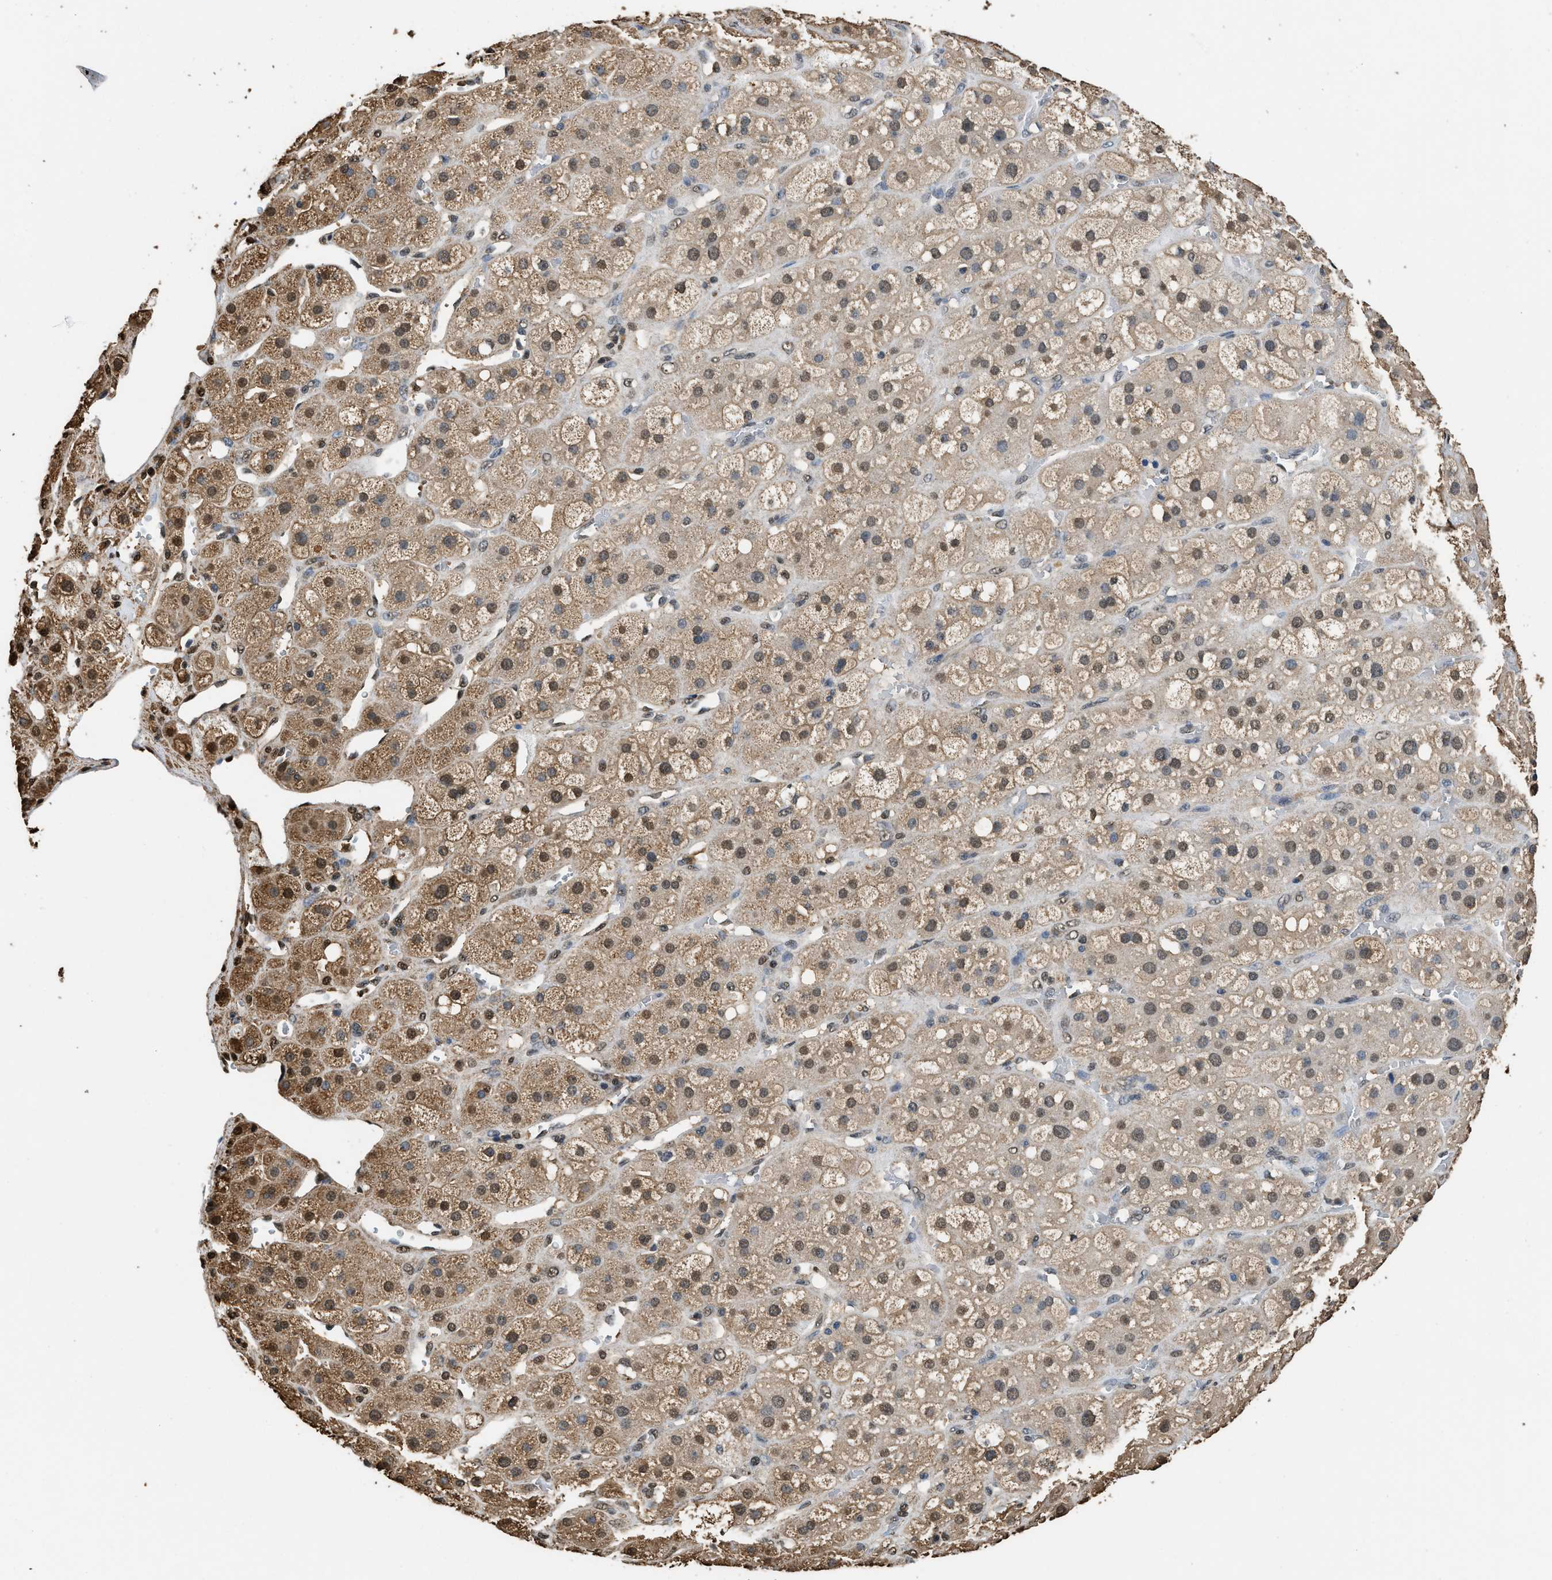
{"staining": {"intensity": "moderate", "quantity": ">75%", "location": "cytoplasmic/membranous,nuclear"}, "tissue": "adrenal gland", "cell_type": "Glandular cells", "image_type": "normal", "snomed": [{"axis": "morphology", "description": "Normal tissue, NOS"}, {"axis": "topography", "description": "Adrenal gland"}], "caption": "Adrenal gland stained for a protein (brown) demonstrates moderate cytoplasmic/membranous,nuclear positive expression in about >75% of glandular cells.", "gene": "GAPDH", "patient": {"sex": "female", "age": 47}}